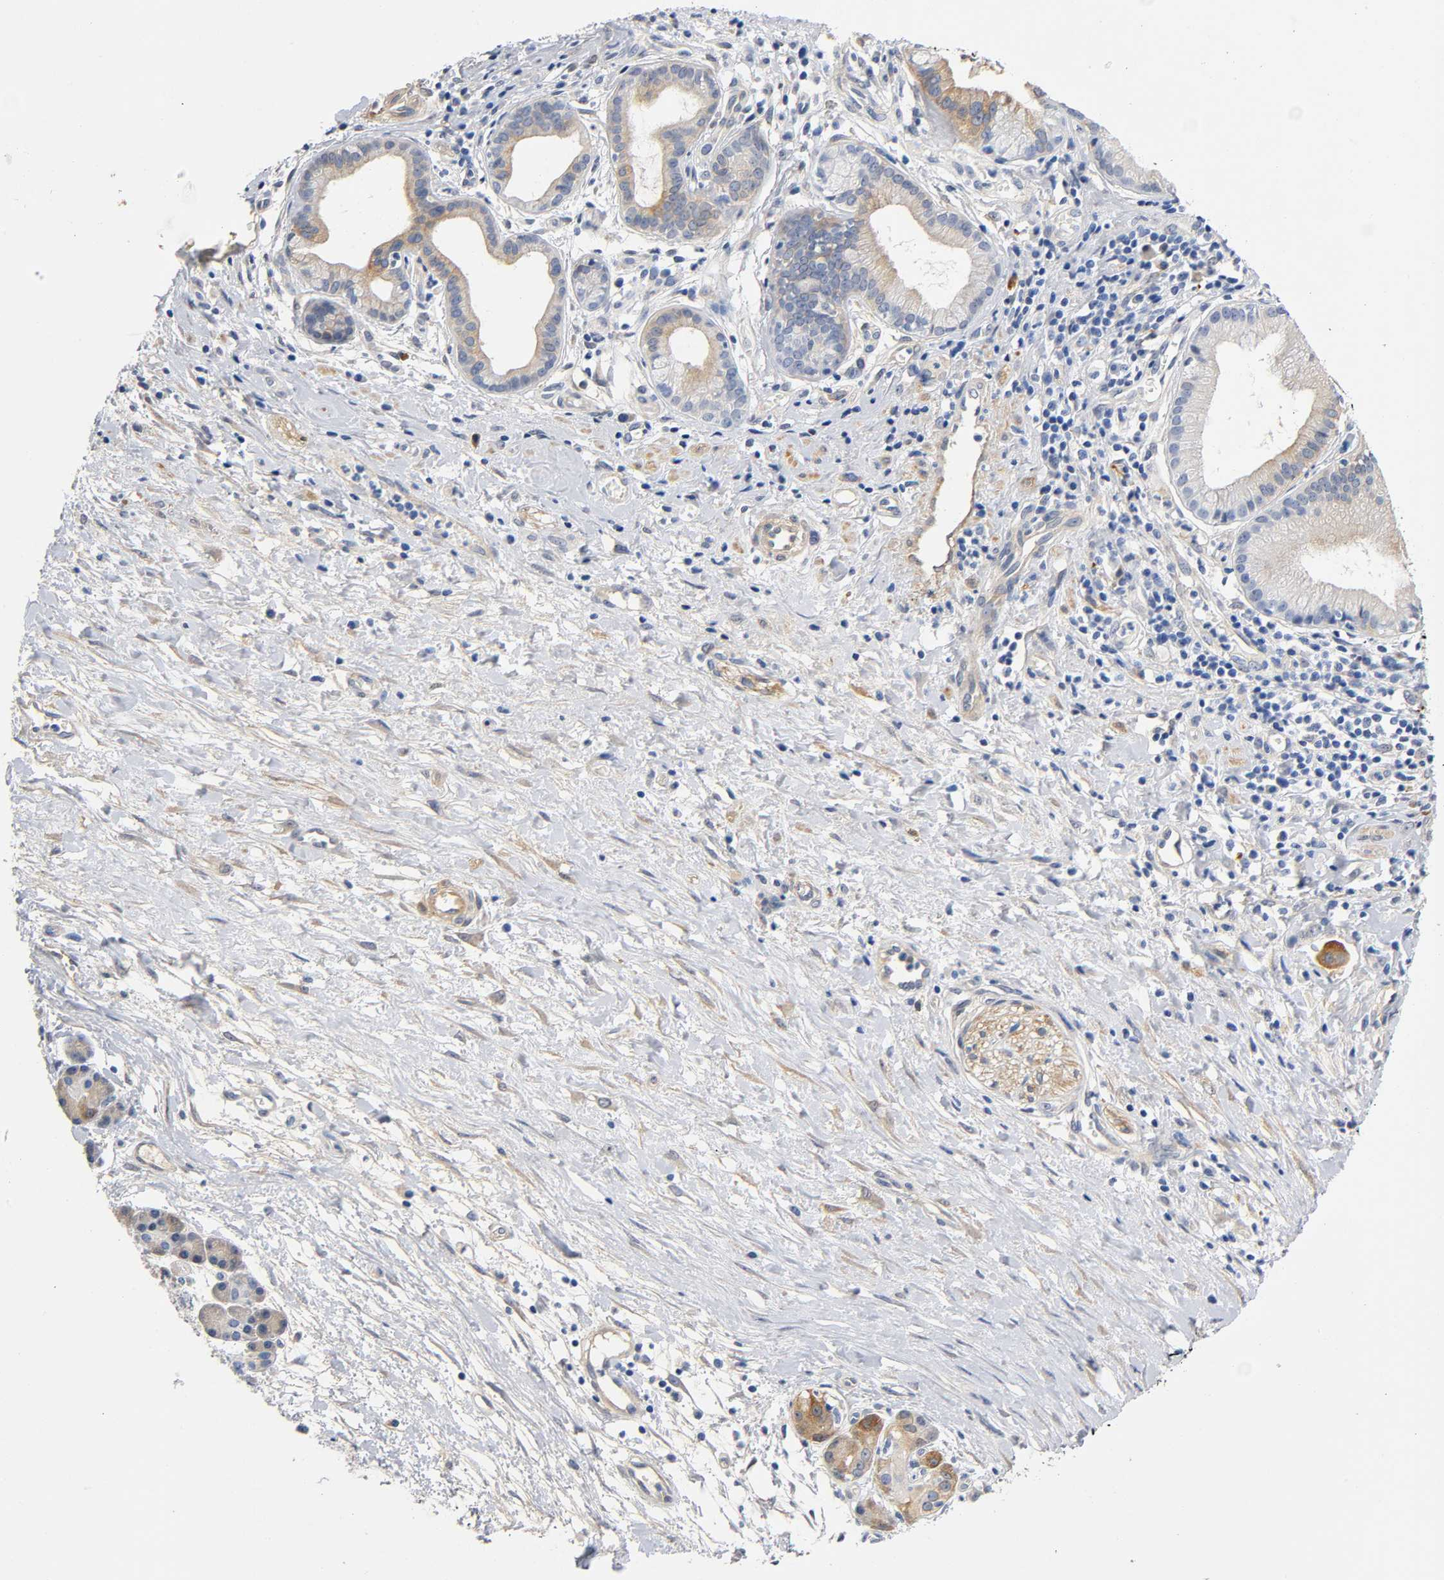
{"staining": {"intensity": "moderate", "quantity": ">75%", "location": "cytoplasmic/membranous"}, "tissue": "pancreatic cancer", "cell_type": "Tumor cells", "image_type": "cancer", "snomed": [{"axis": "morphology", "description": "Adenocarcinoma, NOS"}, {"axis": "topography", "description": "Pancreas"}], "caption": "This photomicrograph shows pancreatic adenocarcinoma stained with immunohistochemistry to label a protein in brown. The cytoplasmic/membranous of tumor cells show moderate positivity for the protein. Nuclei are counter-stained blue.", "gene": "TNC", "patient": {"sex": "female", "age": 60}}